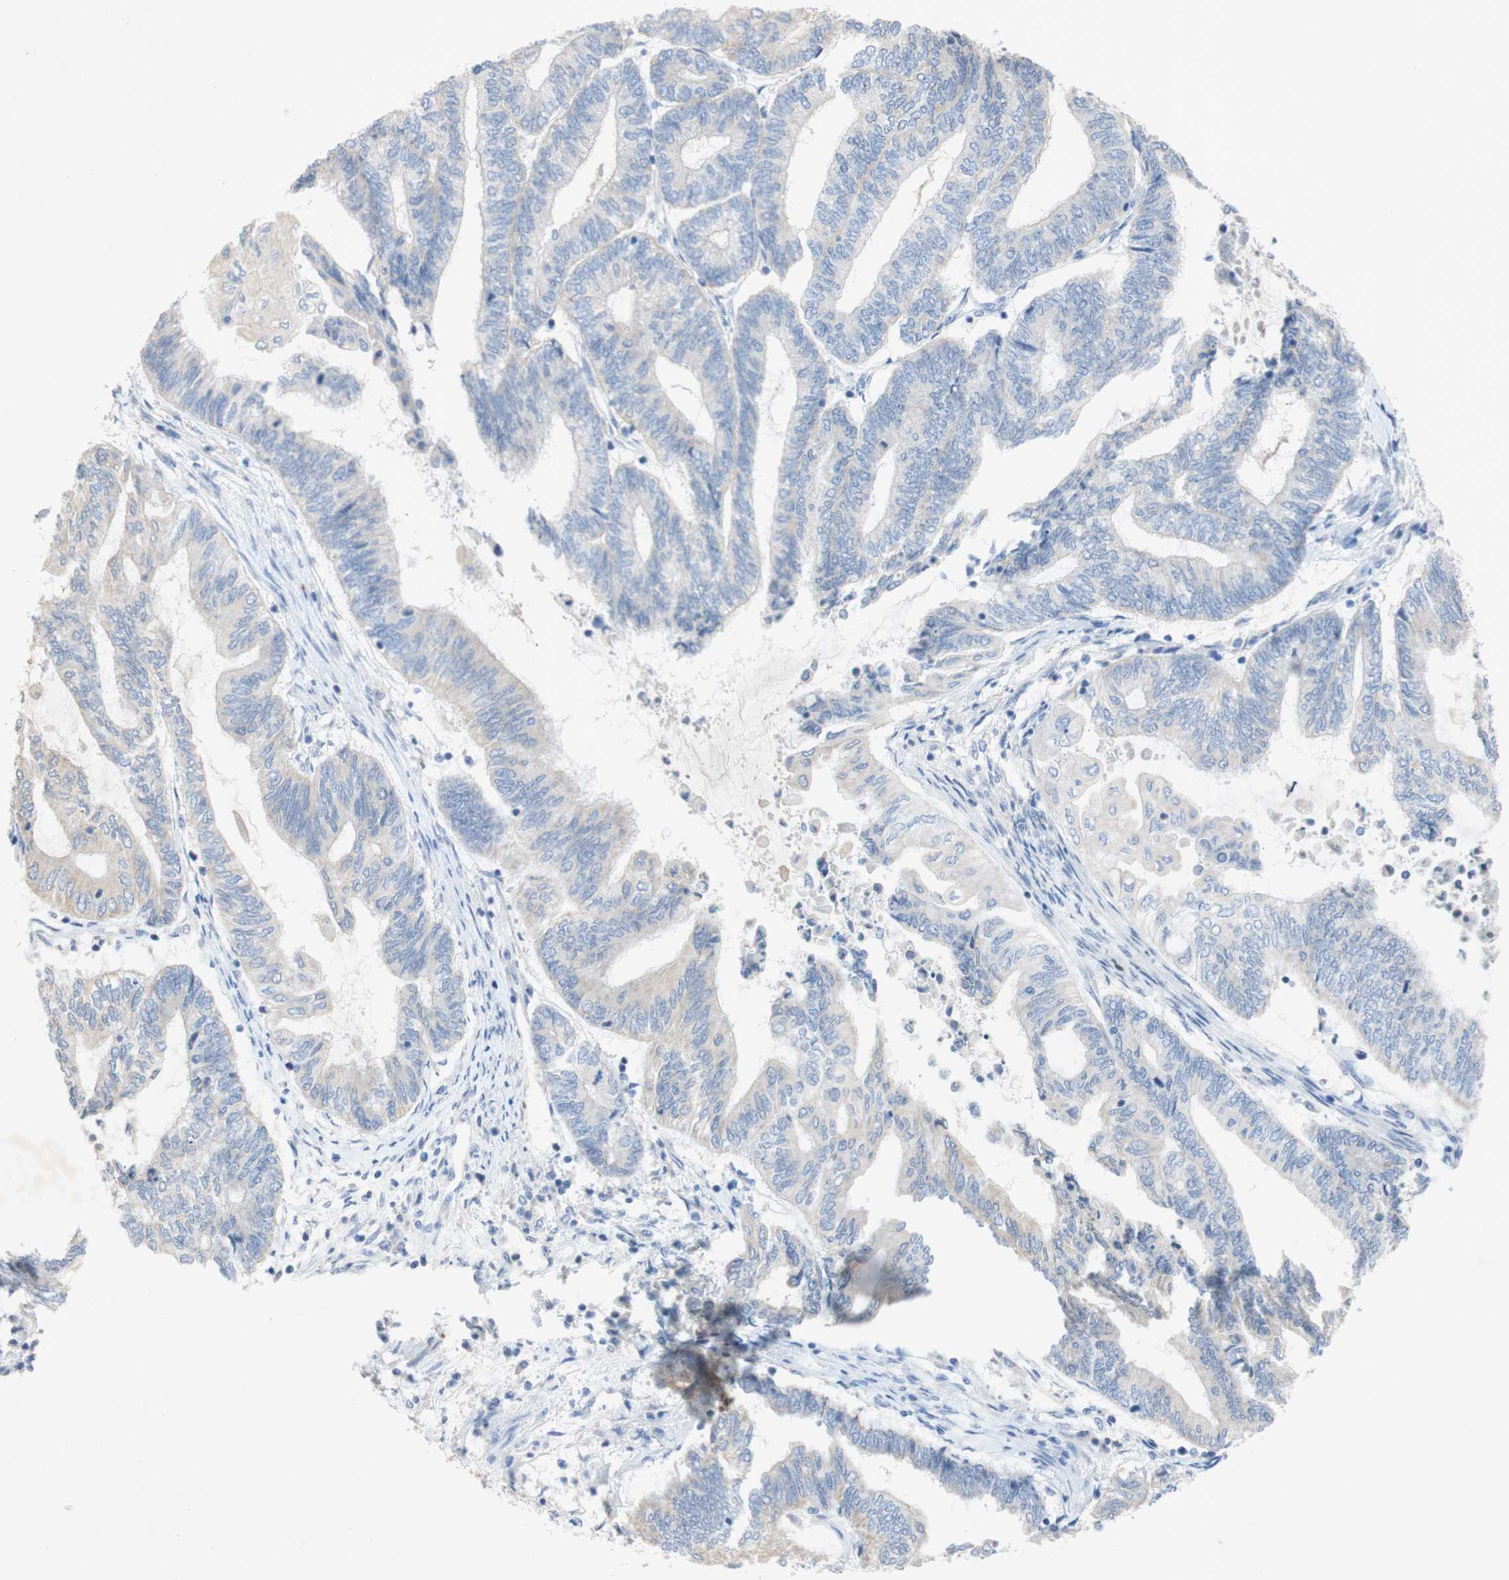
{"staining": {"intensity": "negative", "quantity": "none", "location": "none"}, "tissue": "endometrial cancer", "cell_type": "Tumor cells", "image_type": "cancer", "snomed": [{"axis": "morphology", "description": "Adenocarcinoma, NOS"}, {"axis": "topography", "description": "Uterus"}, {"axis": "topography", "description": "Endometrium"}], "caption": "Immunohistochemistry (IHC) histopathology image of neoplastic tissue: human endometrial adenocarcinoma stained with DAB (3,3'-diaminobenzidine) exhibits no significant protein positivity in tumor cells. The staining was performed using DAB to visualize the protein expression in brown, while the nuclei were stained in blue with hematoxylin (Magnification: 20x).", "gene": "EPO", "patient": {"sex": "female", "age": 70}}